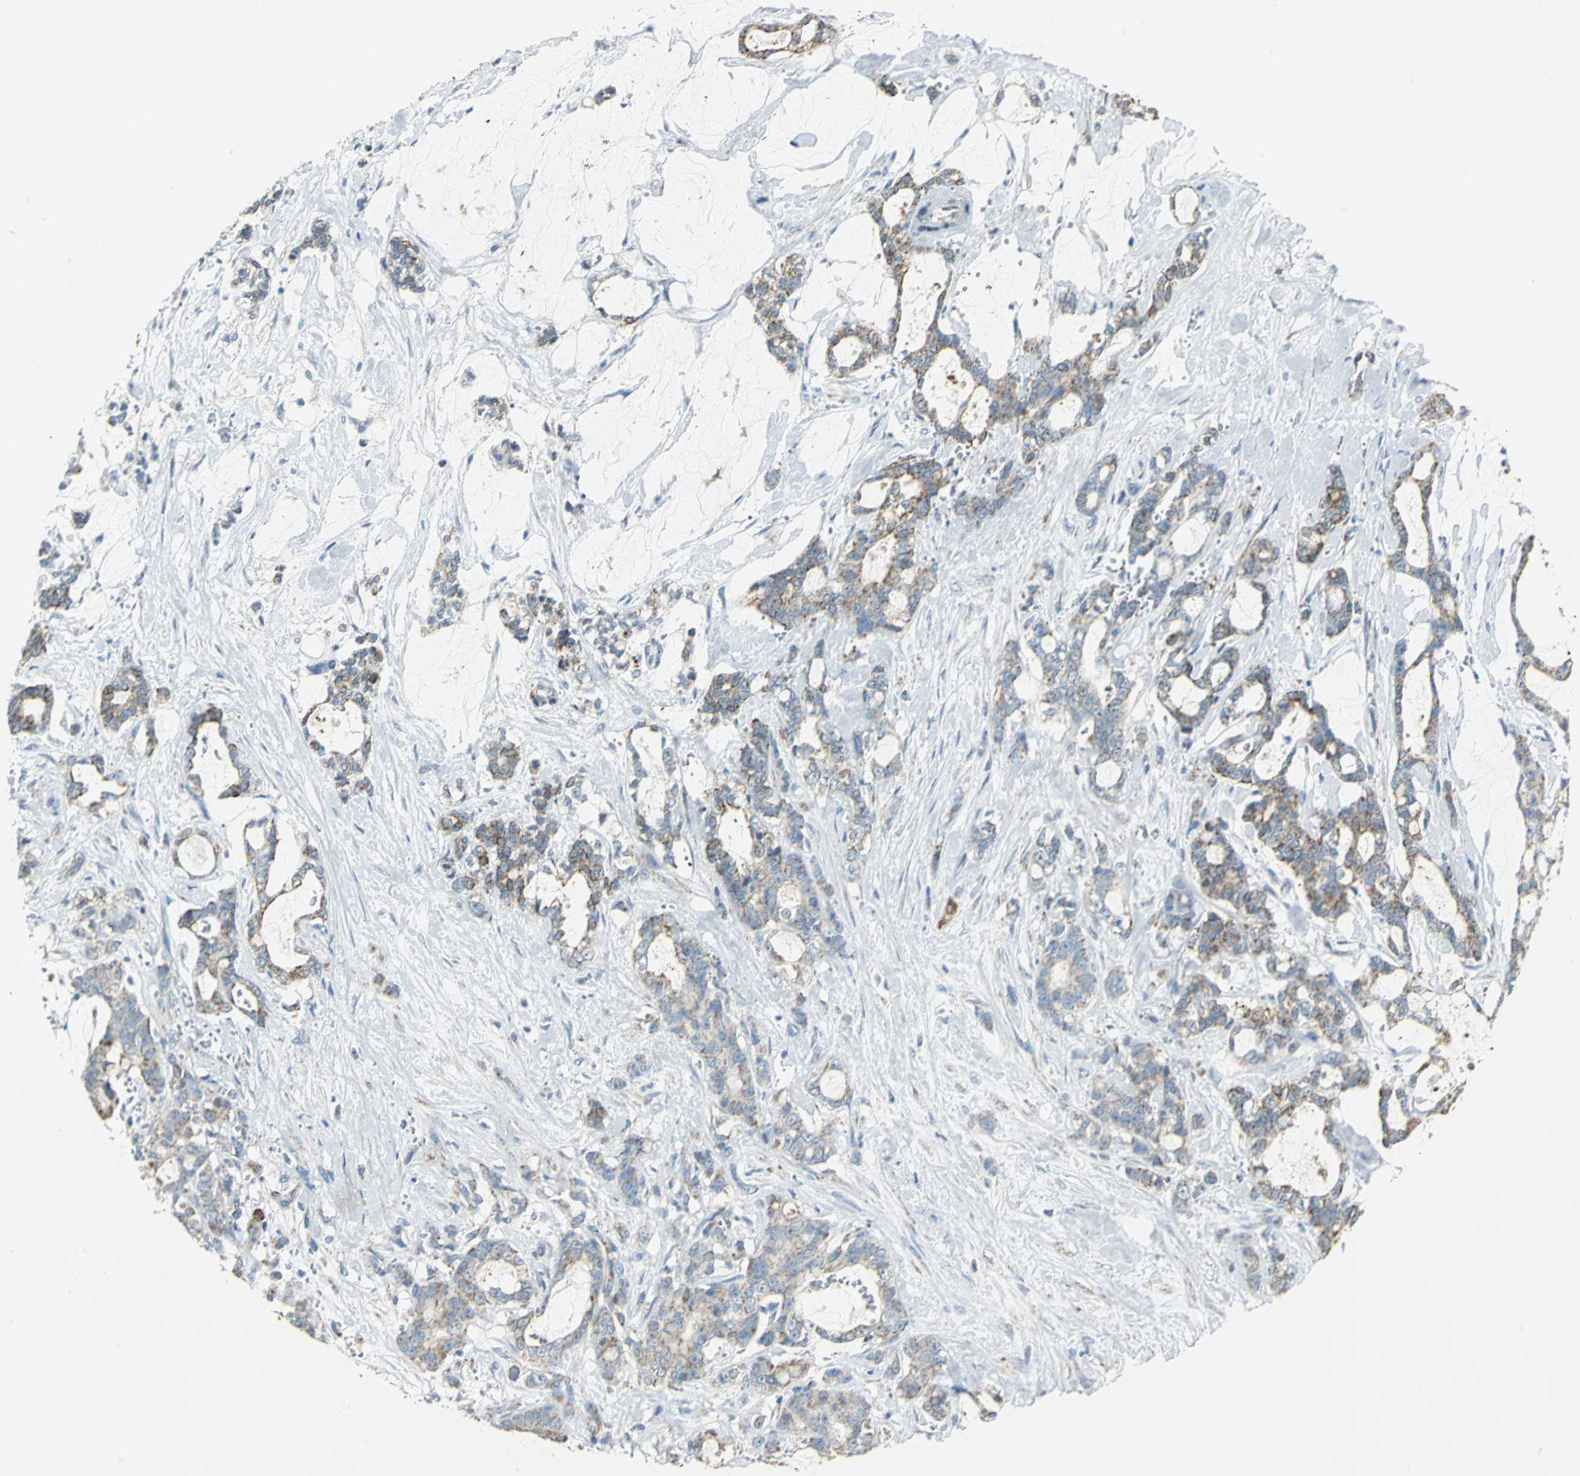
{"staining": {"intensity": "moderate", "quantity": "<25%", "location": "cytoplasmic/membranous"}, "tissue": "pancreatic cancer", "cell_type": "Tumor cells", "image_type": "cancer", "snomed": [{"axis": "morphology", "description": "Adenocarcinoma, NOS"}, {"axis": "topography", "description": "Pancreas"}], "caption": "Immunohistochemistry photomicrograph of pancreatic cancer stained for a protein (brown), which demonstrates low levels of moderate cytoplasmic/membranous expression in about <25% of tumor cells.", "gene": "NTRK1", "patient": {"sex": "female", "age": 73}}